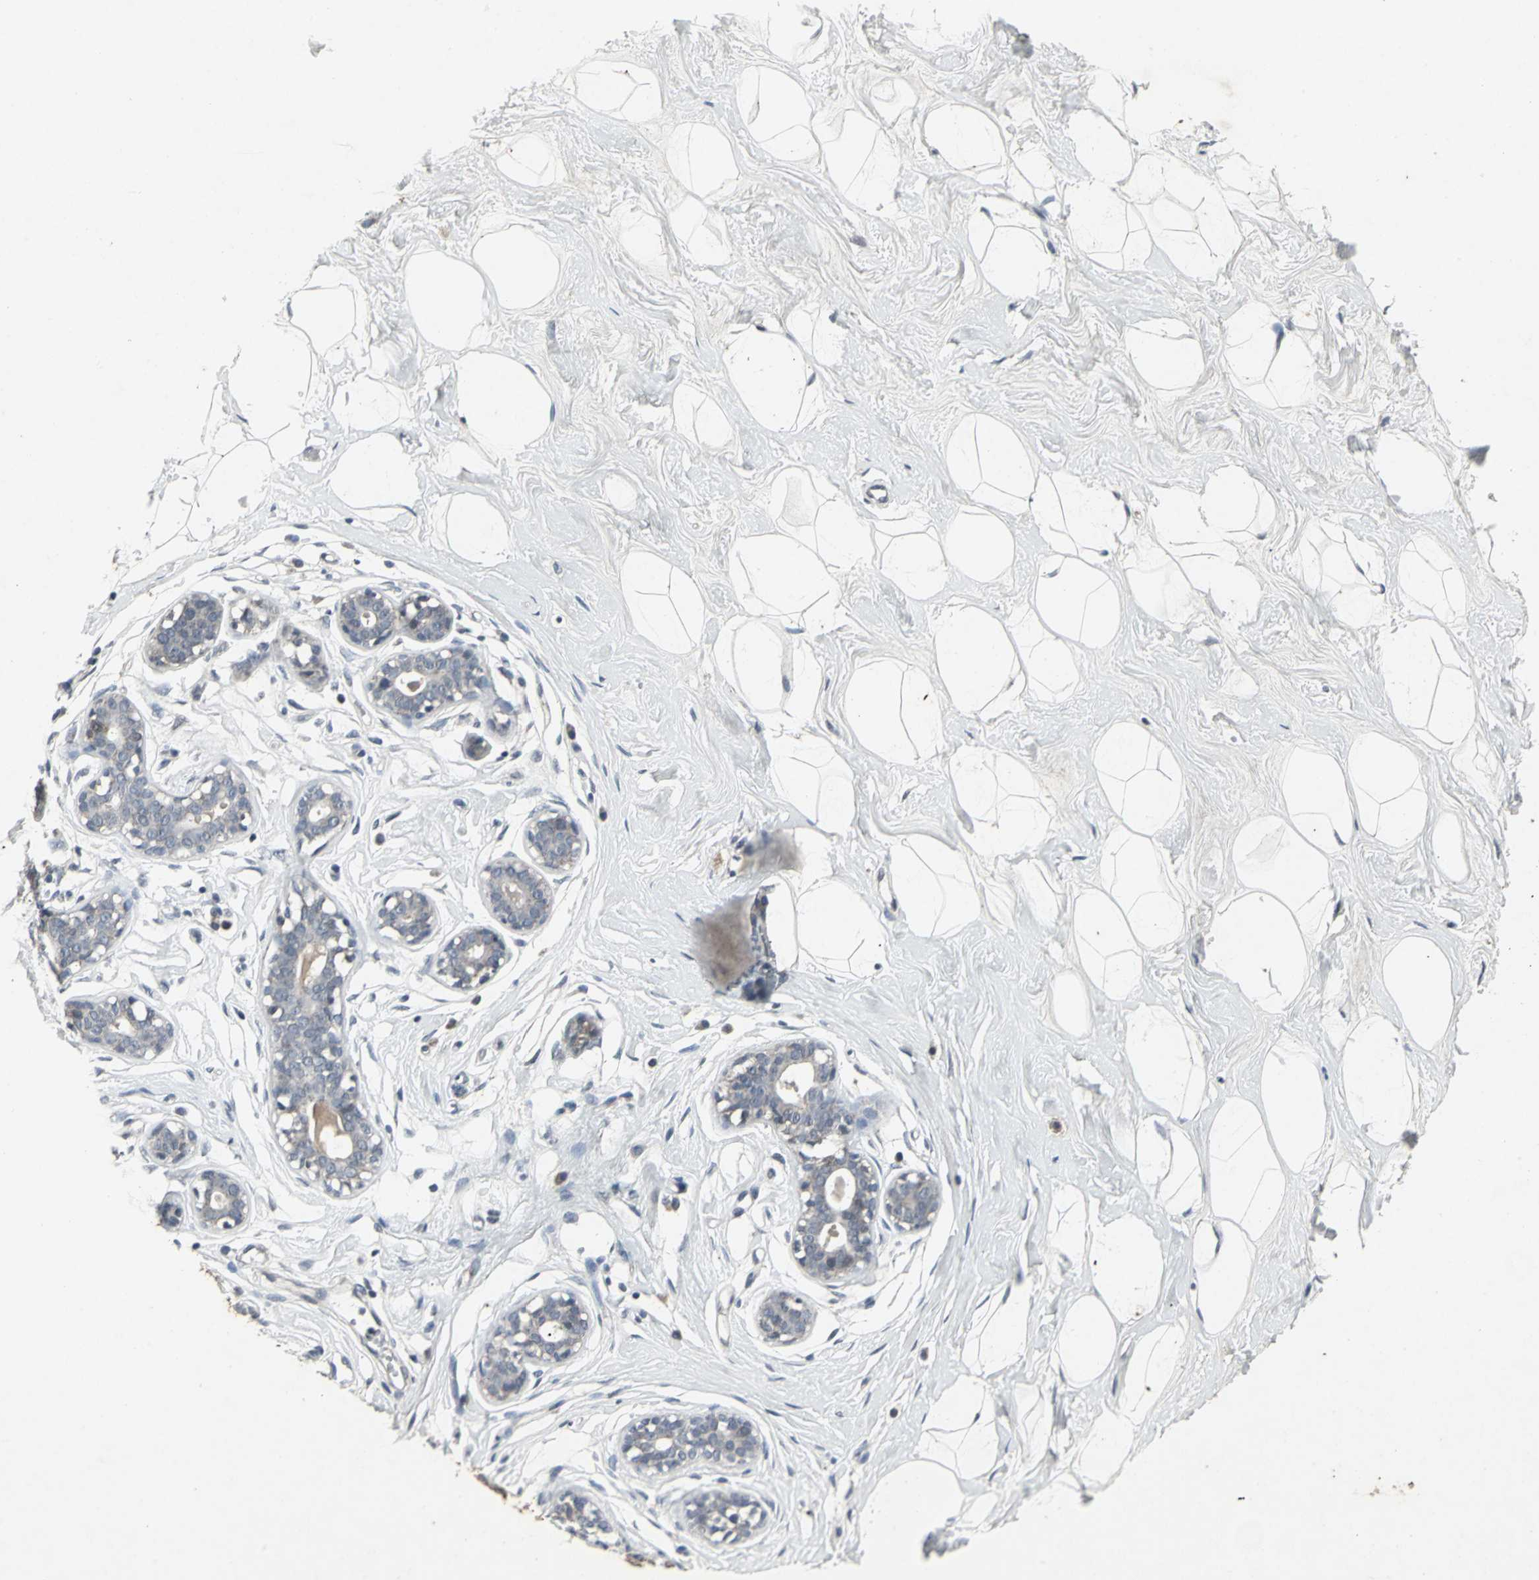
{"staining": {"intensity": "negative", "quantity": "none", "location": "none"}, "tissue": "breast", "cell_type": "Adipocytes", "image_type": "normal", "snomed": [{"axis": "morphology", "description": "Normal tissue, NOS"}, {"axis": "topography", "description": "Breast"}], "caption": "Image shows no significant protein expression in adipocytes of benign breast.", "gene": "BMP4", "patient": {"sex": "female", "age": 23}}